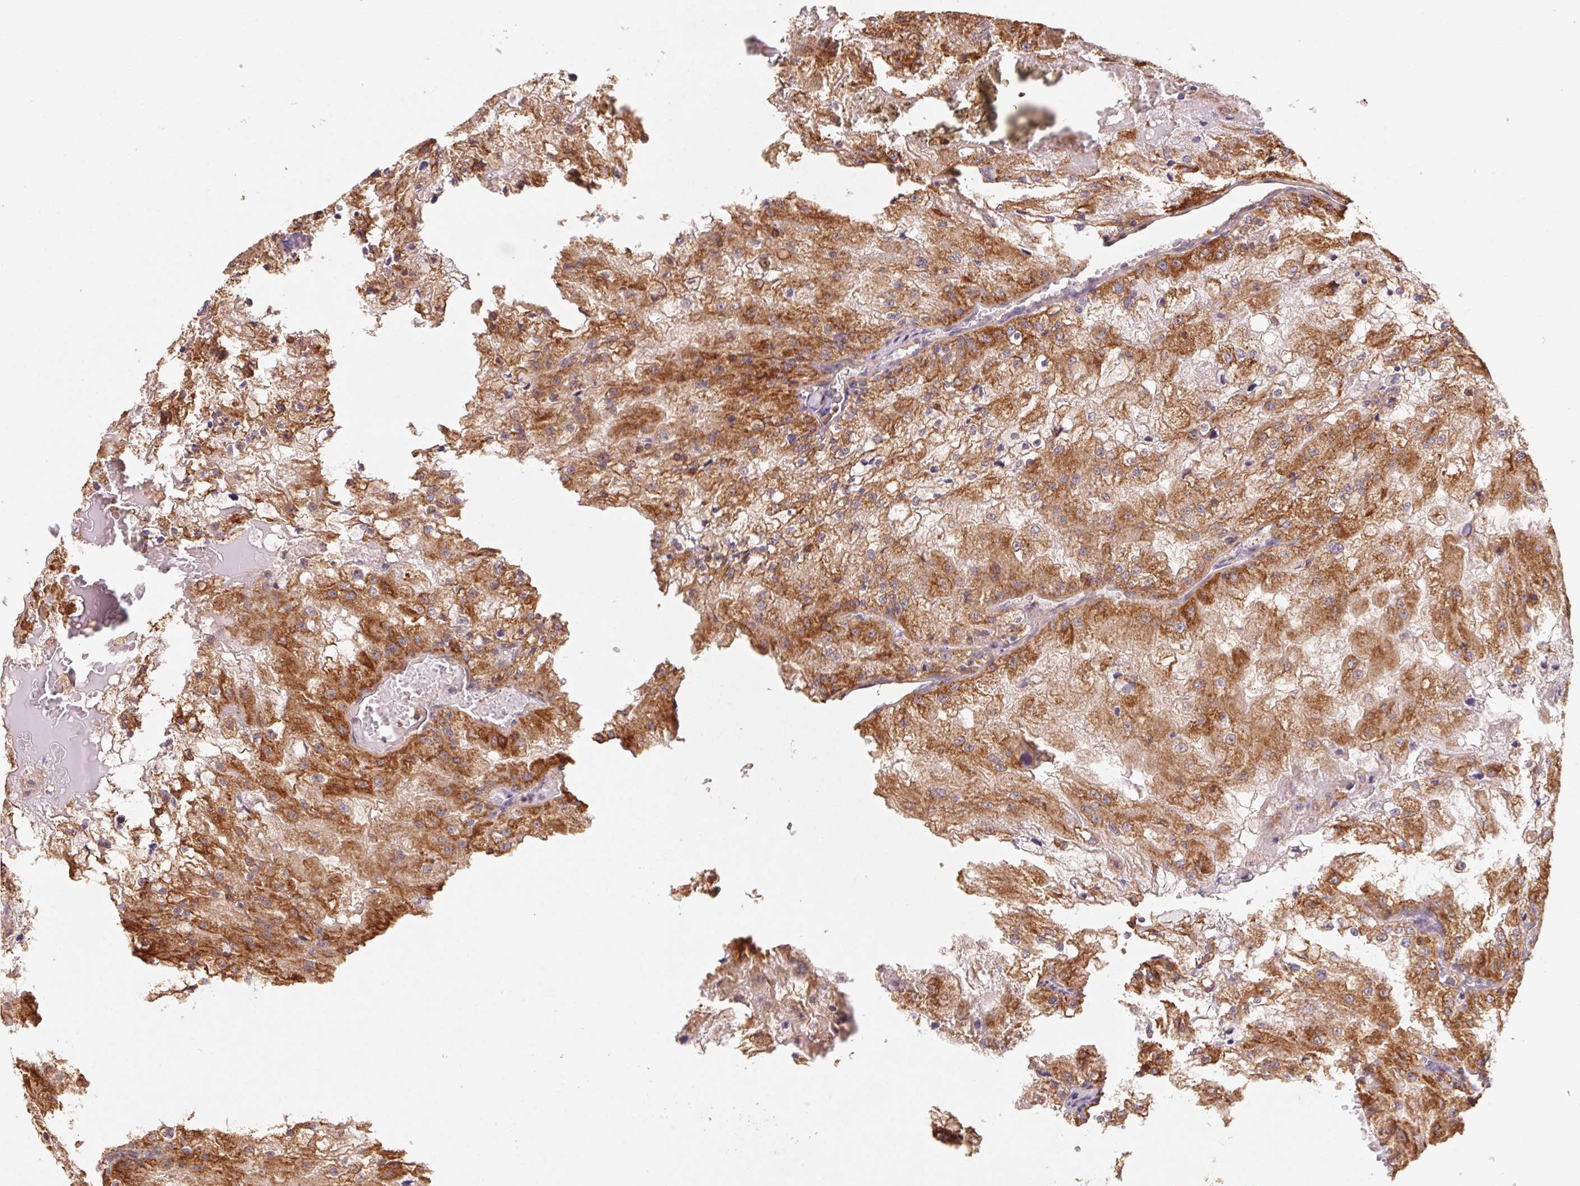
{"staining": {"intensity": "moderate", "quantity": ">75%", "location": "cytoplasmic/membranous"}, "tissue": "renal cancer", "cell_type": "Tumor cells", "image_type": "cancer", "snomed": [{"axis": "morphology", "description": "Adenocarcinoma, NOS"}, {"axis": "topography", "description": "Kidney"}], "caption": "About >75% of tumor cells in renal cancer show moderate cytoplasmic/membranous protein positivity as visualized by brown immunohistochemical staining.", "gene": "ATG10", "patient": {"sex": "female", "age": 74}}